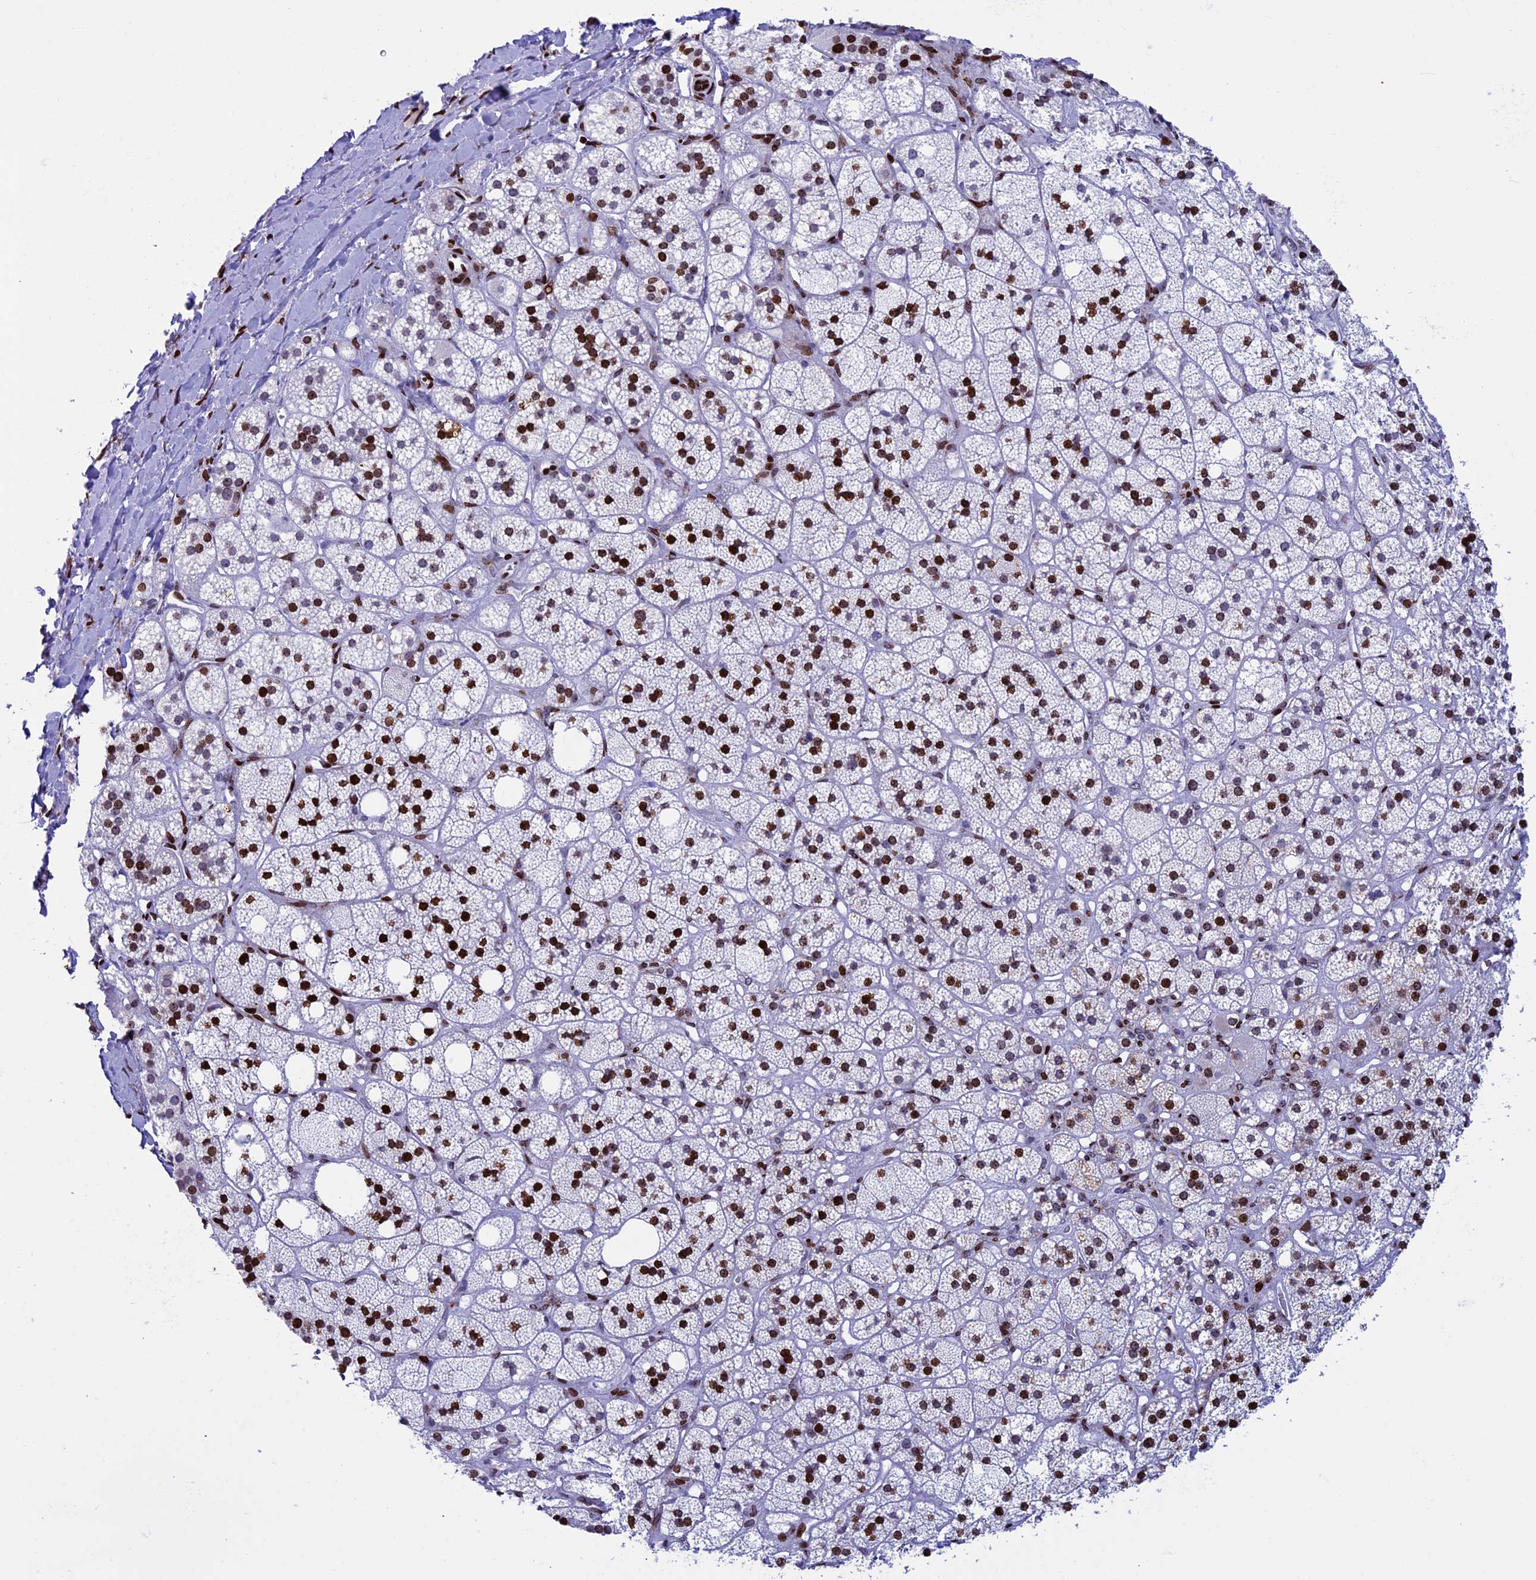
{"staining": {"intensity": "strong", "quantity": ">75%", "location": "nuclear"}, "tissue": "adrenal gland", "cell_type": "Glandular cells", "image_type": "normal", "snomed": [{"axis": "morphology", "description": "Normal tissue, NOS"}, {"axis": "topography", "description": "Adrenal gland"}], "caption": "Approximately >75% of glandular cells in benign human adrenal gland display strong nuclear protein staining as visualized by brown immunohistochemical staining.", "gene": "BTBD3", "patient": {"sex": "male", "age": 61}}